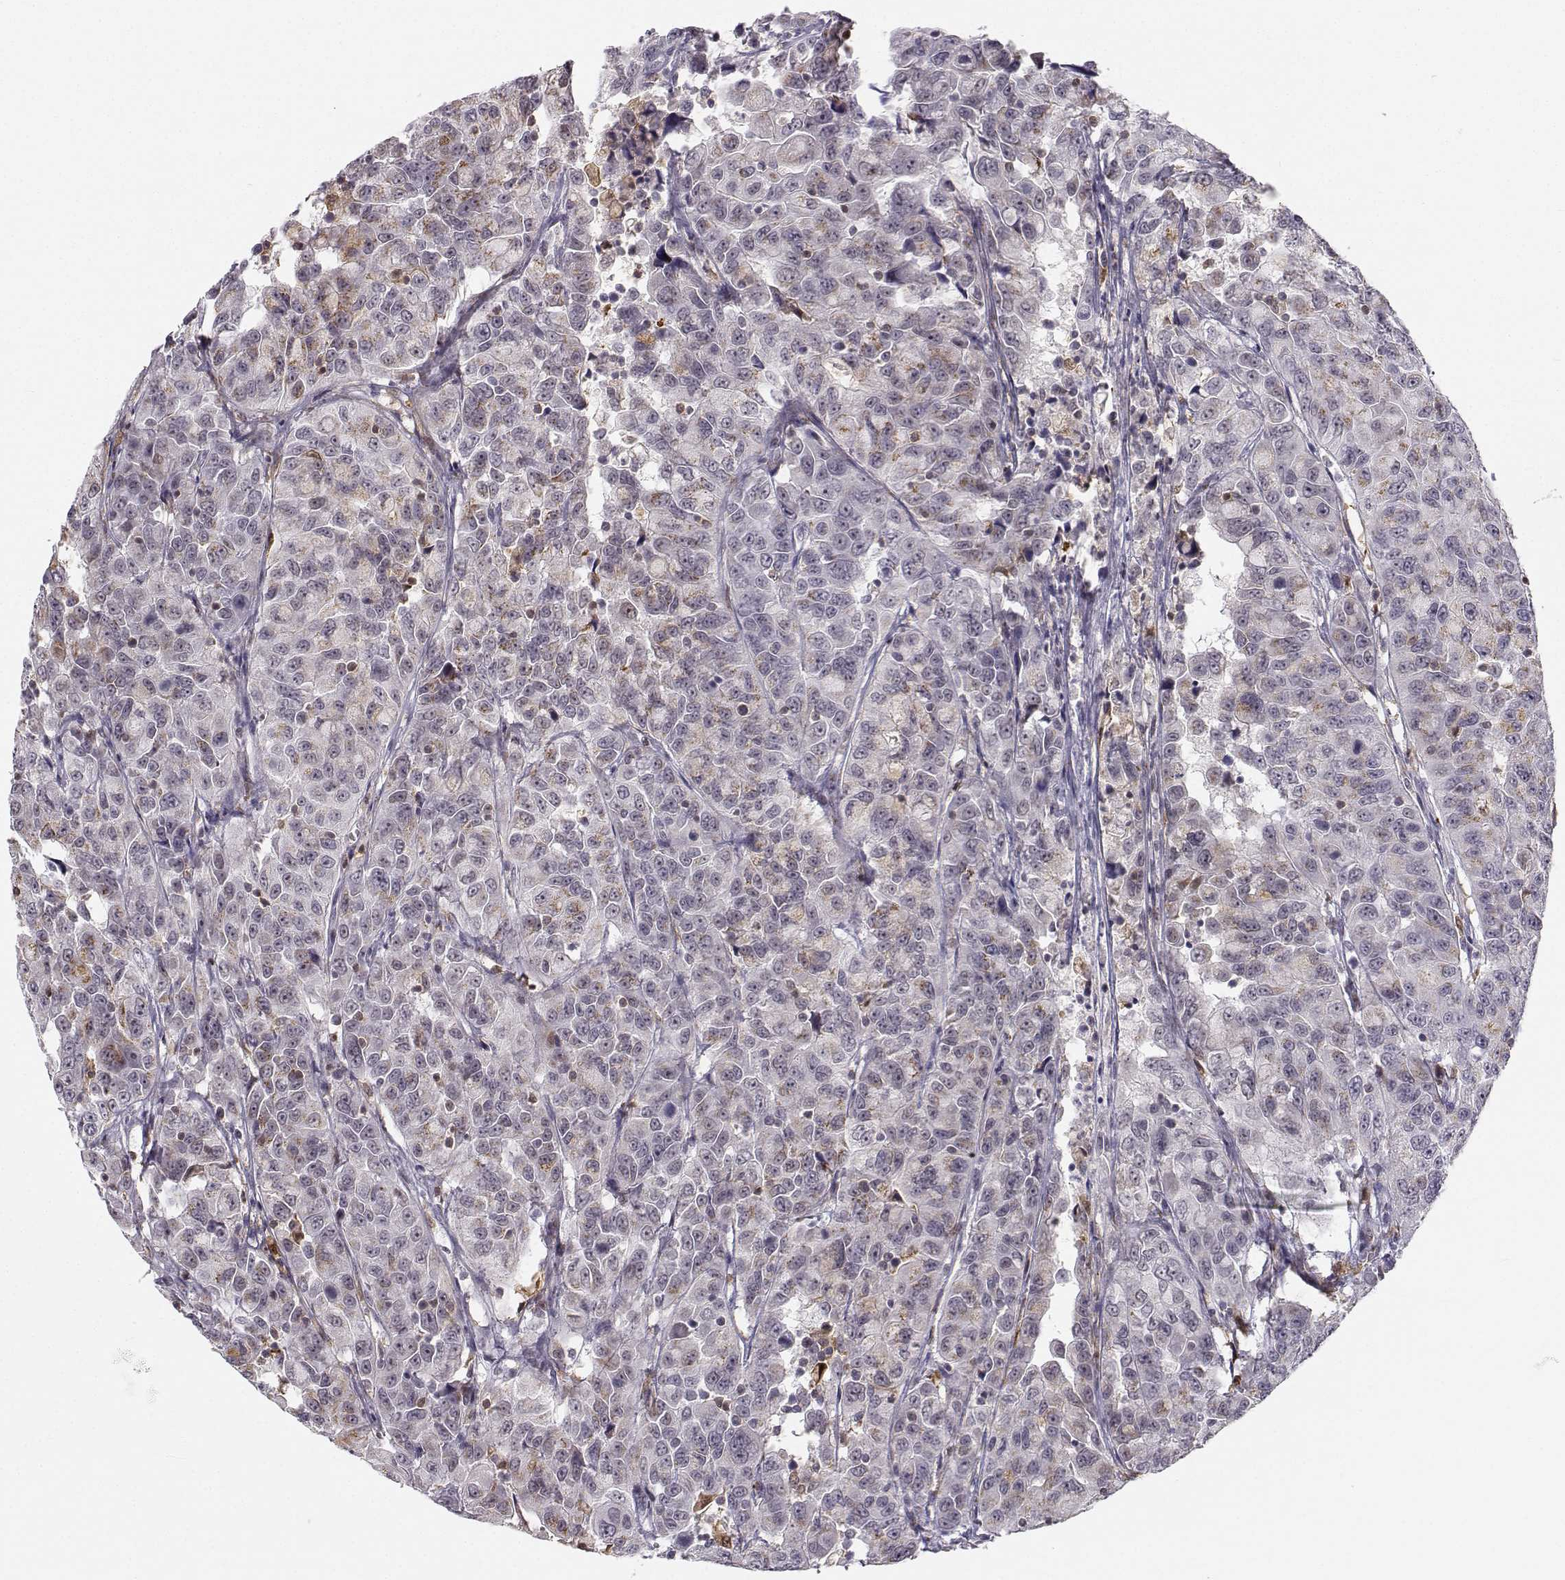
{"staining": {"intensity": "moderate", "quantity": "<25%", "location": "cytoplasmic/membranous"}, "tissue": "urothelial cancer", "cell_type": "Tumor cells", "image_type": "cancer", "snomed": [{"axis": "morphology", "description": "Urothelial carcinoma, NOS"}, {"axis": "morphology", "description": "Urothelial carcinoma, High grade"}, {"axis": "topography", "description": "Urinary bladder"}], "caption": "This micrograph demonstrates transitional cell carcinoma stained with immunohistochemistry to label a protein in brown. The cytoplasmic/membranous of tumor cells show moderate positivity for the protein. Nuclei are counter-stained blue.", "gene": "HTR7", "patient": {"sex": "female", "age": 73}}